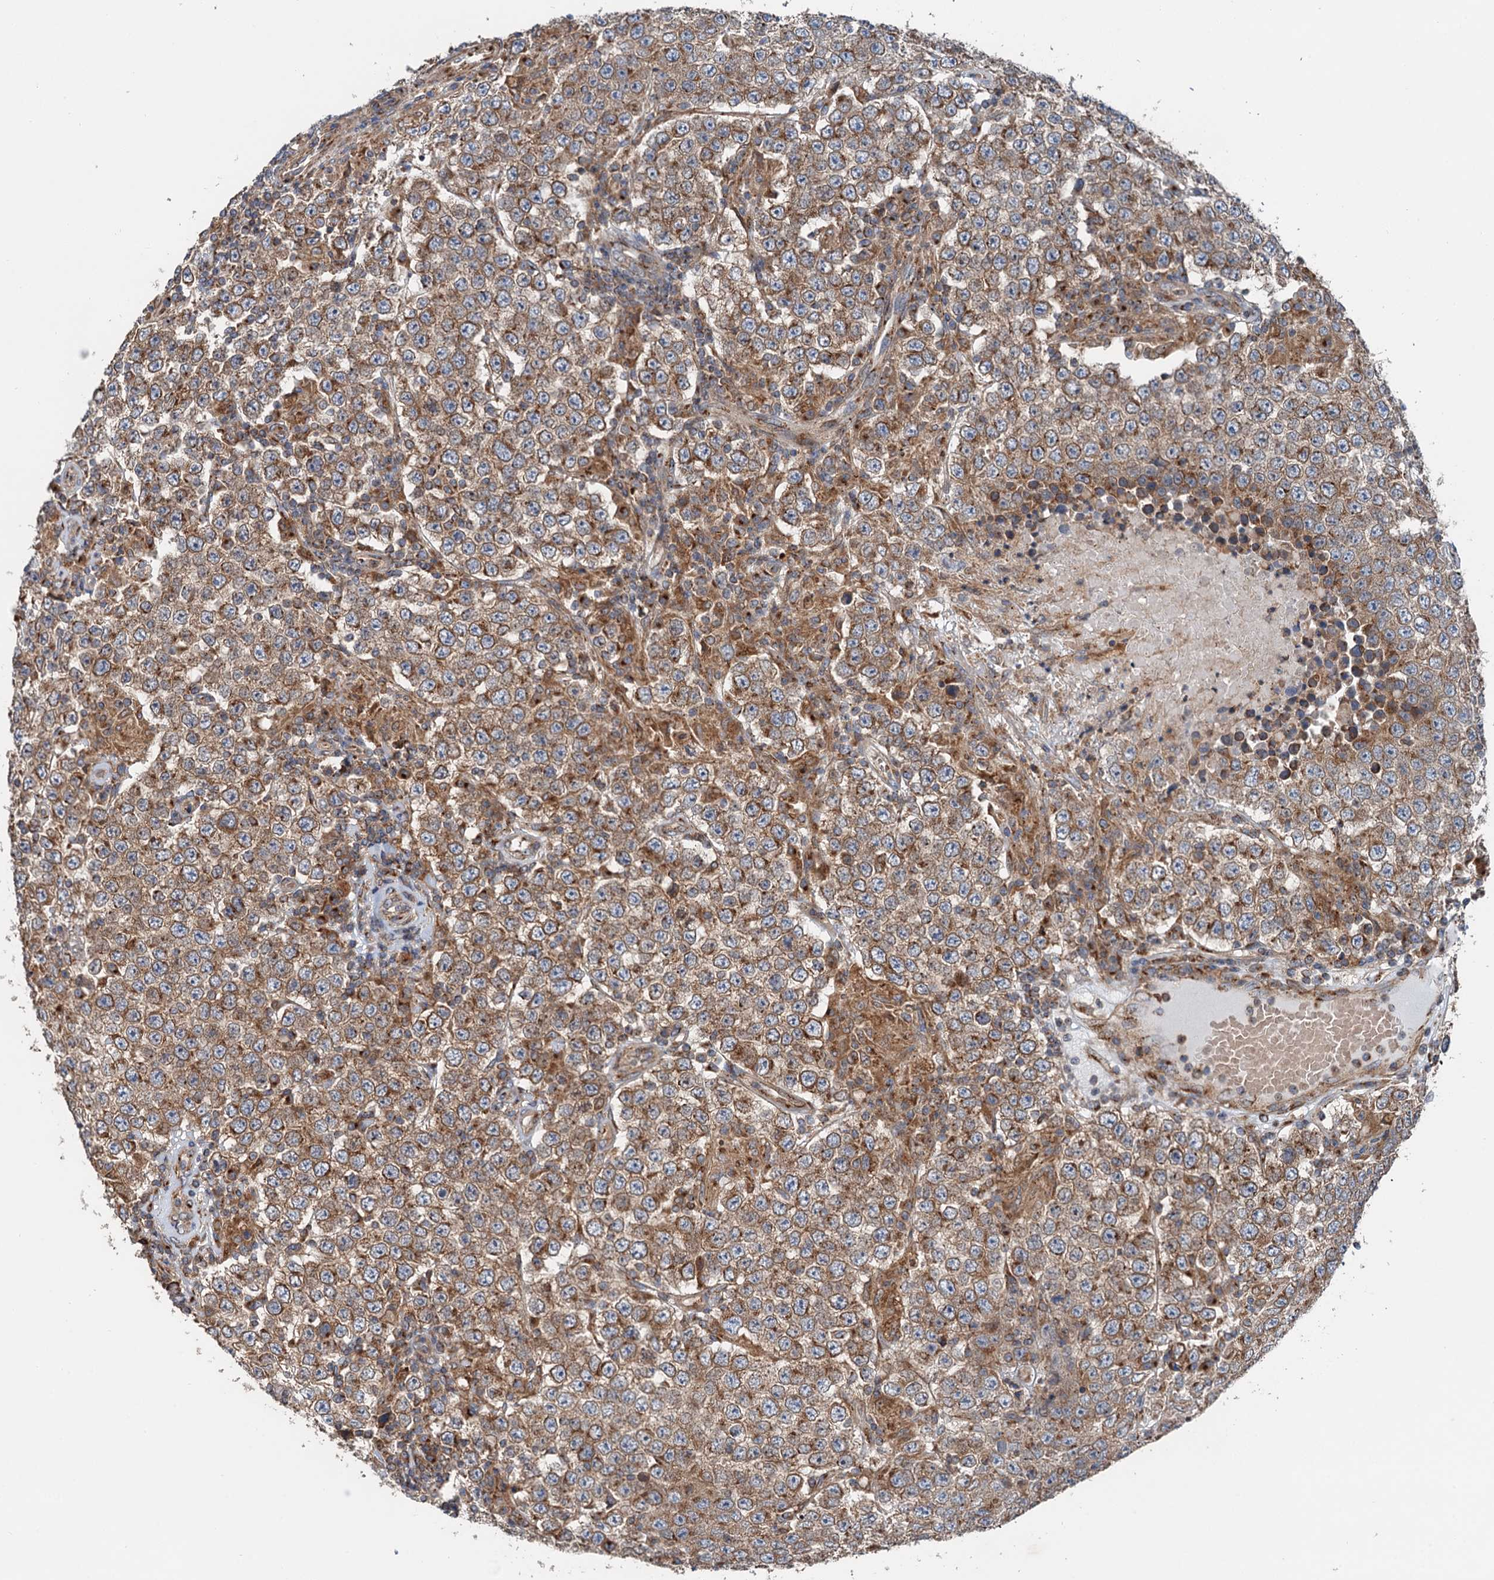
{"staining": {"intensity": "moderate", "quantity": ">75%", "location": "cytoplasmic/membranous"}, "tissue": "testis cancer", "cell_type": "Tumor cells", "image_type": "cancer", "snomed": [{"axis": "morphology", "description": "Normal tissue, NOS"}, {"axis": "morphology", "description": "Urothelial carcinoma, High grade"}, {"axis": "morphology", "description": "Seminoma, NOS"}, {"axis": "morphology", "description": "Carcinoma, Embryonal, NOS"}, {"axis": "topography", "description": "Urinary bladder"}, {"axis": "topography", "description": "Testis"}], "caption": "Testis cancer (embryonal carcinoma) stained for a protein reveals moderate cytoplasmic/membranous positivity in tumor cells. (IHC, brightfield microscopy, high magnification).", "gene": "ANKRD26", "patient": {"sex": "male", "age": 41}}